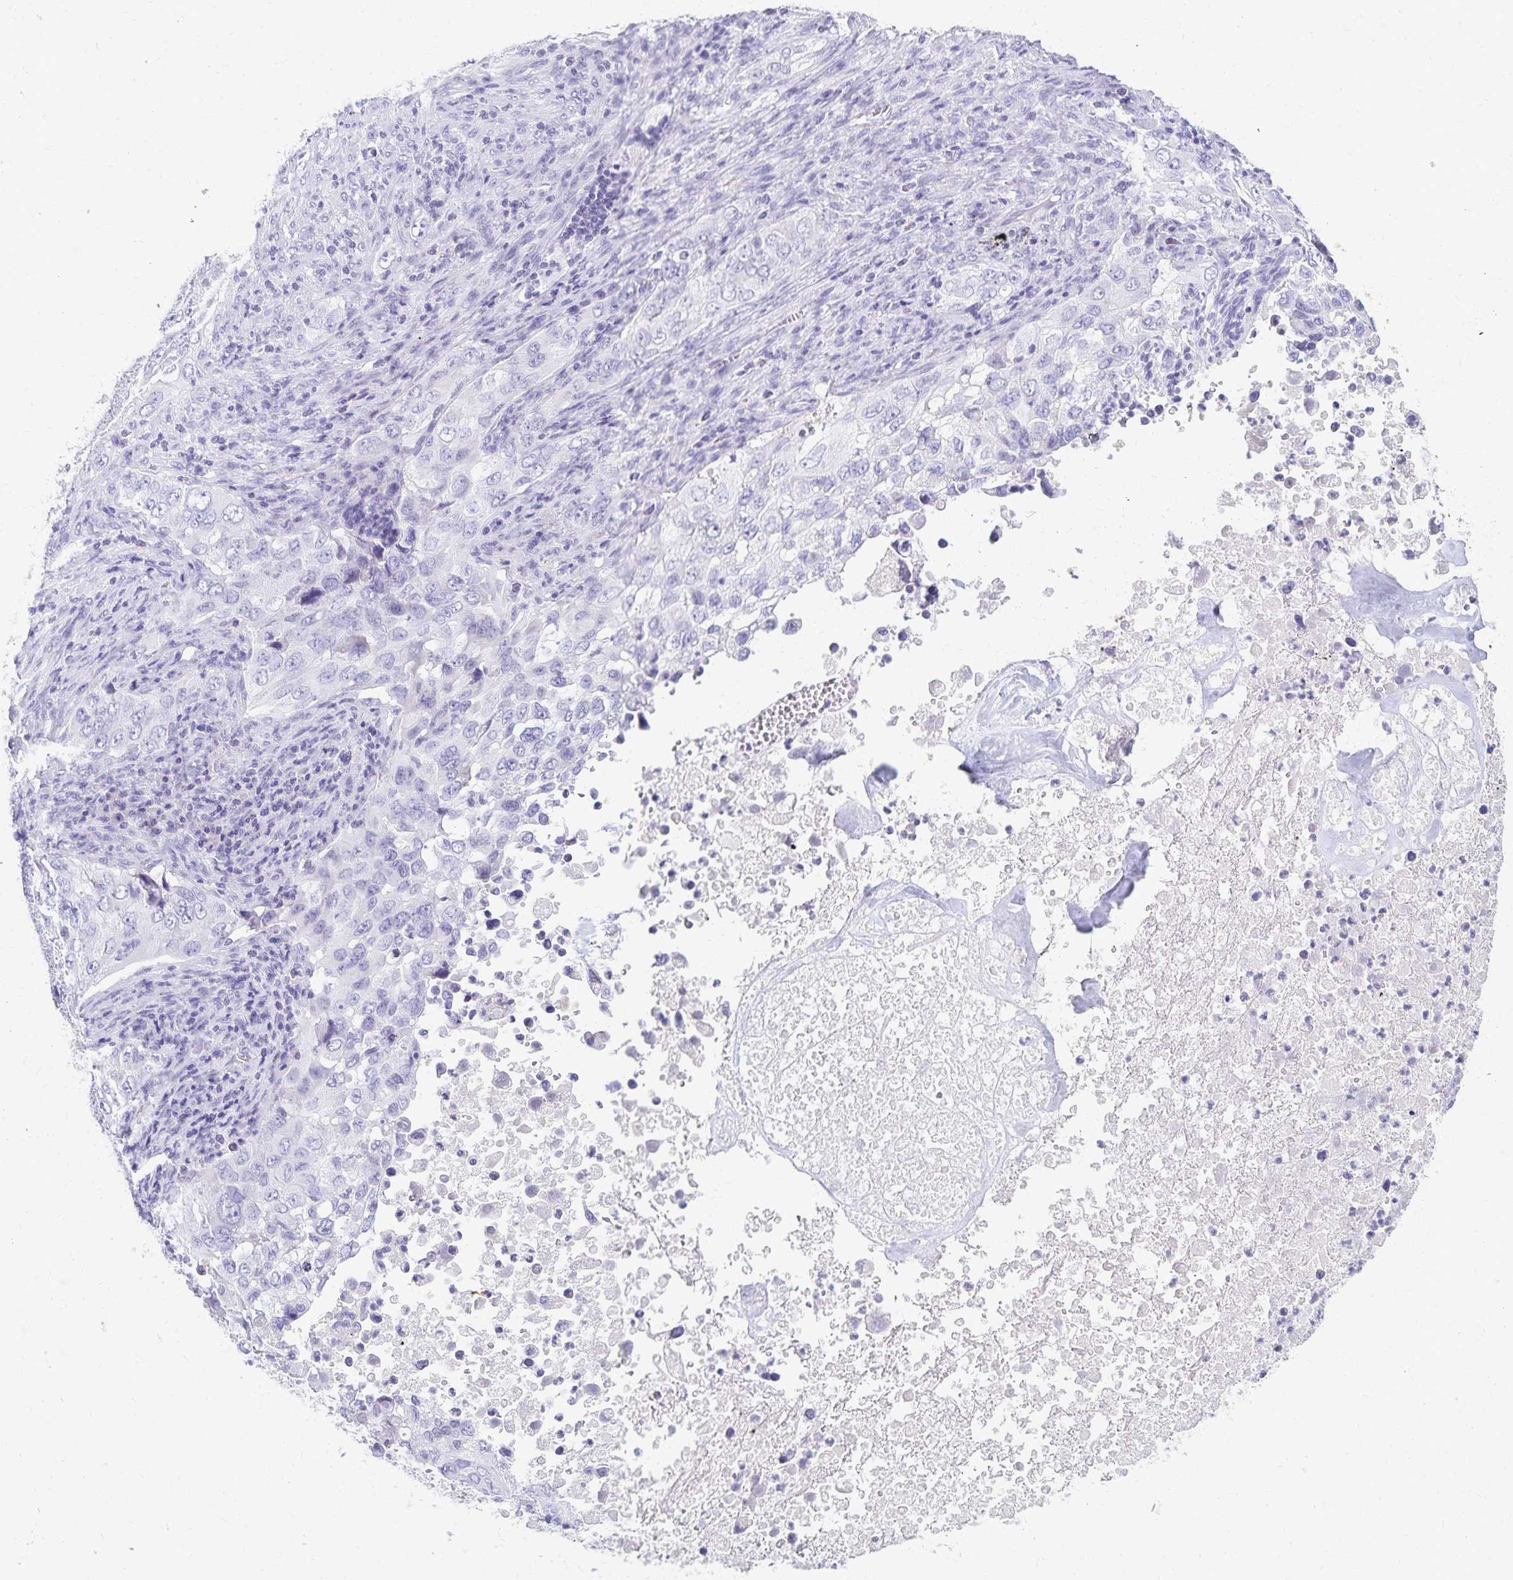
{"staining": {"intensity": "negative", "quantity": "none", "location": "none"}, "tissue": "lung cancer", "cell_type": "Tumor cells", "image_type": "cancer", "snomed": [{"axis": "morphology", "description": "Adenocarcinoma, NOS"}, {"axis": "morphology", "description": "Adenocarcinoma, metastatic, NOS"}, {"axis": "topography", "description": "Lymph node"}, {"axis": "topography", "description": "Lung"}], "caption": "A photomicrograph of human lung cancer (metastatic adenocarcinoma) is negative for staining in tumor cells. The staining was performed using DAB to visualize the protein expression in brown, while the nuclei were stained in blue with hematoxylin (Magnification: 20x).", "gene": "C2orf50", "patient": {"sex": "female", "age": 42}}